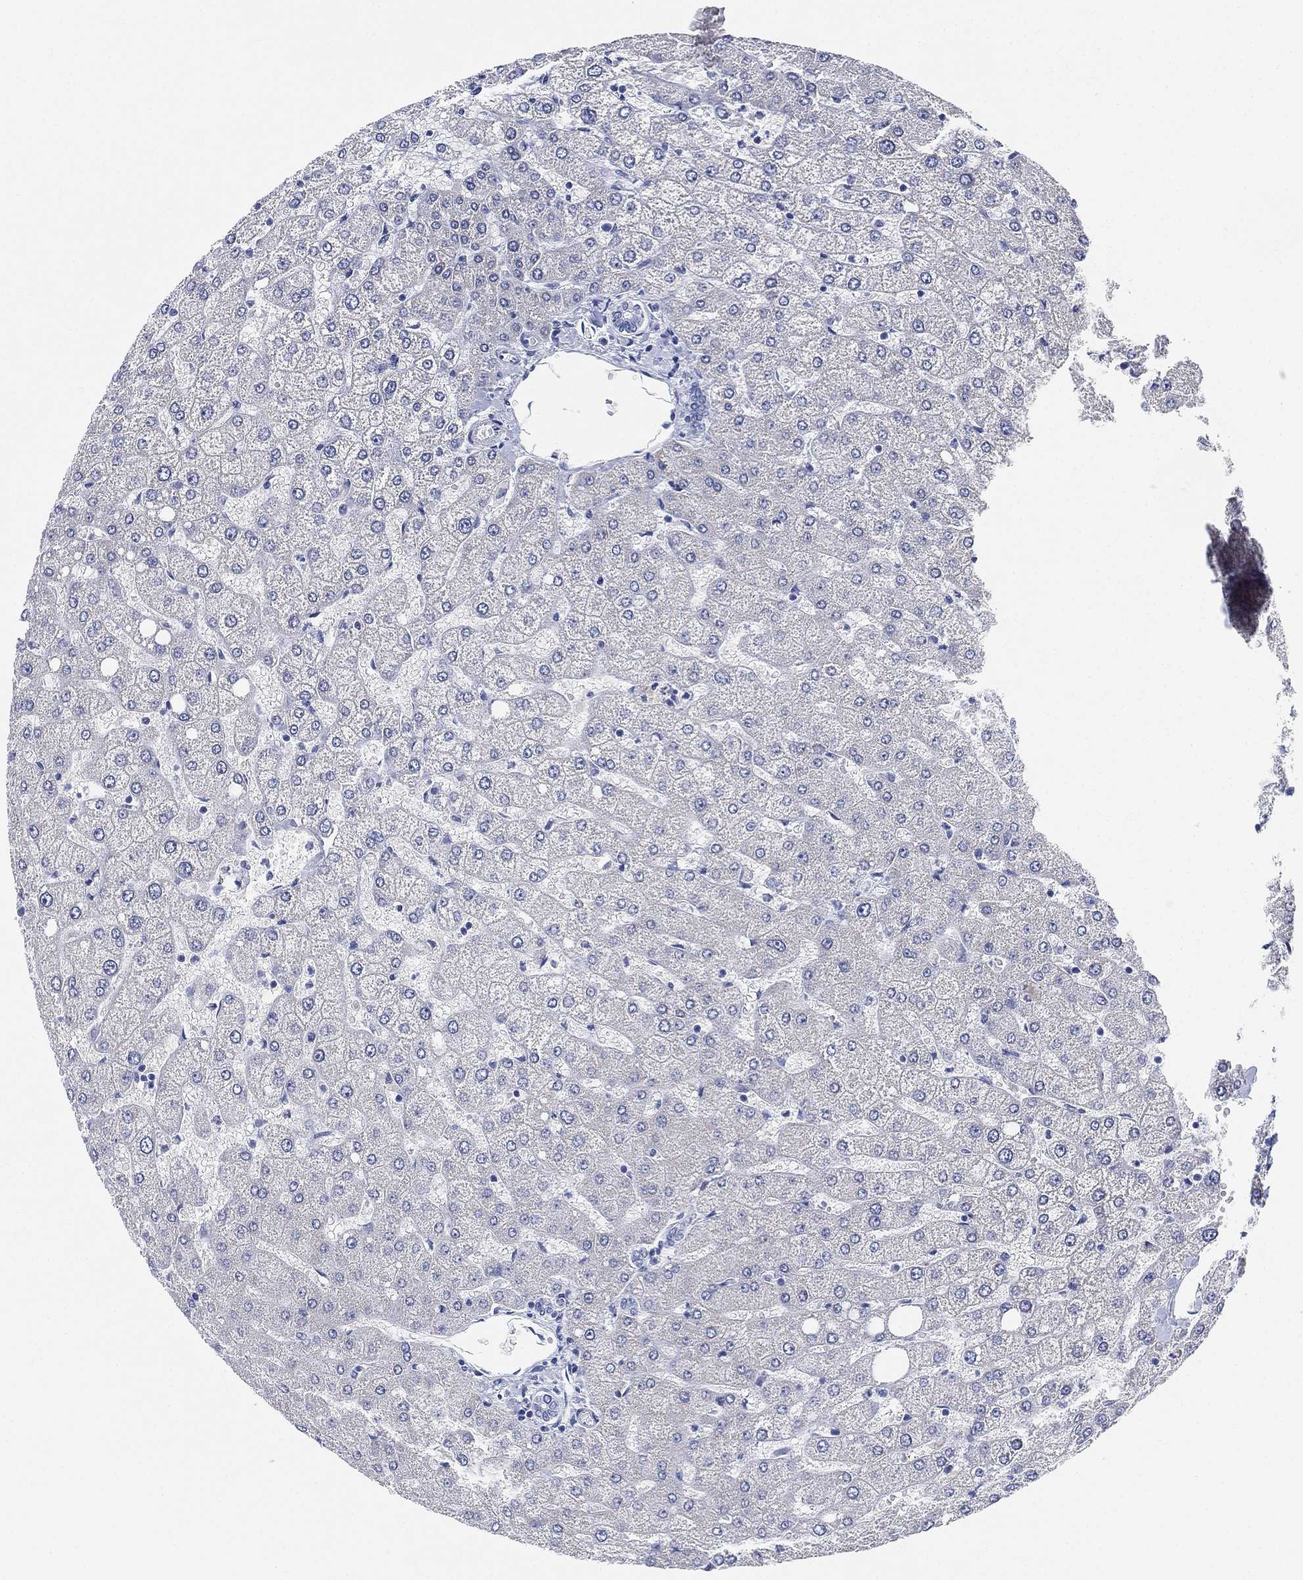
{"staining": {"intensity": "negative", "quantity": "none", "location": "none"}, "tissue": "liver", "cell_type": "Cholangiocytes", "image_type": "normal", "snomed": [{"axis": "morphology", "description": "Normal tissue, NOS"}, {"axis": "topography", "description": "Liver"}], "caption": "This is an immunohistochemistry (IHC) histopathology image of benign human liver. There is no staining in cholangiocytes.", "gene": "PSKH2", "patient": {"sex": "female", "age": 54}}